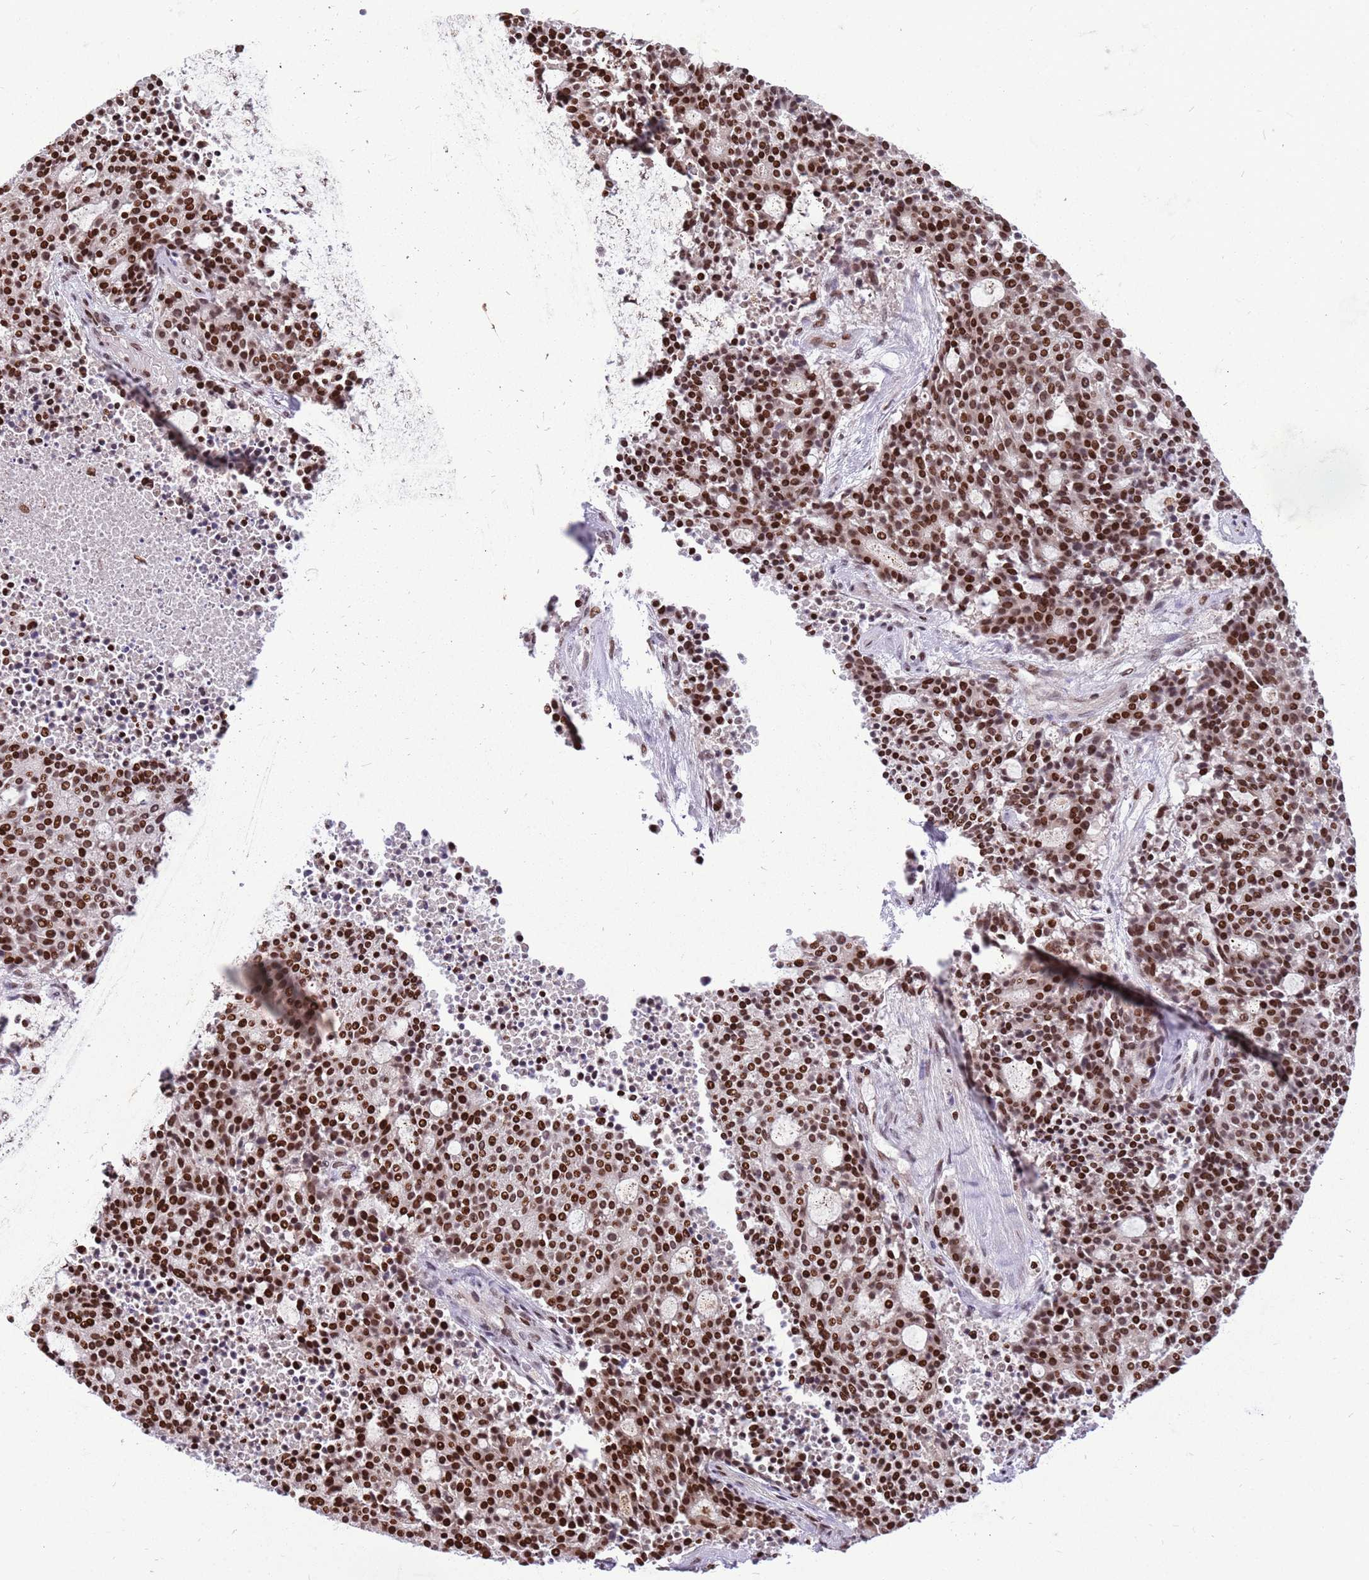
{"staining": {"intensity": "strong", "quantity": ">75%", "location": "nuclear"}, "tissue": "carcinoid", "cell_type": "Tumor cells", "image_type": "cancer", "snomed": [{"axis": "morphology", "description": "Carcinoid, malignant, NOS"}, {"axis": "topography", "description": "Pancreas"}], "caption": "Immunohistochemical staining of malignant carcinoid reveals strong nuclear protein expression in approximately >75% of tumor cells.", "gene": "WASHC4", "patient": {"sex": "female", "age": 54}}